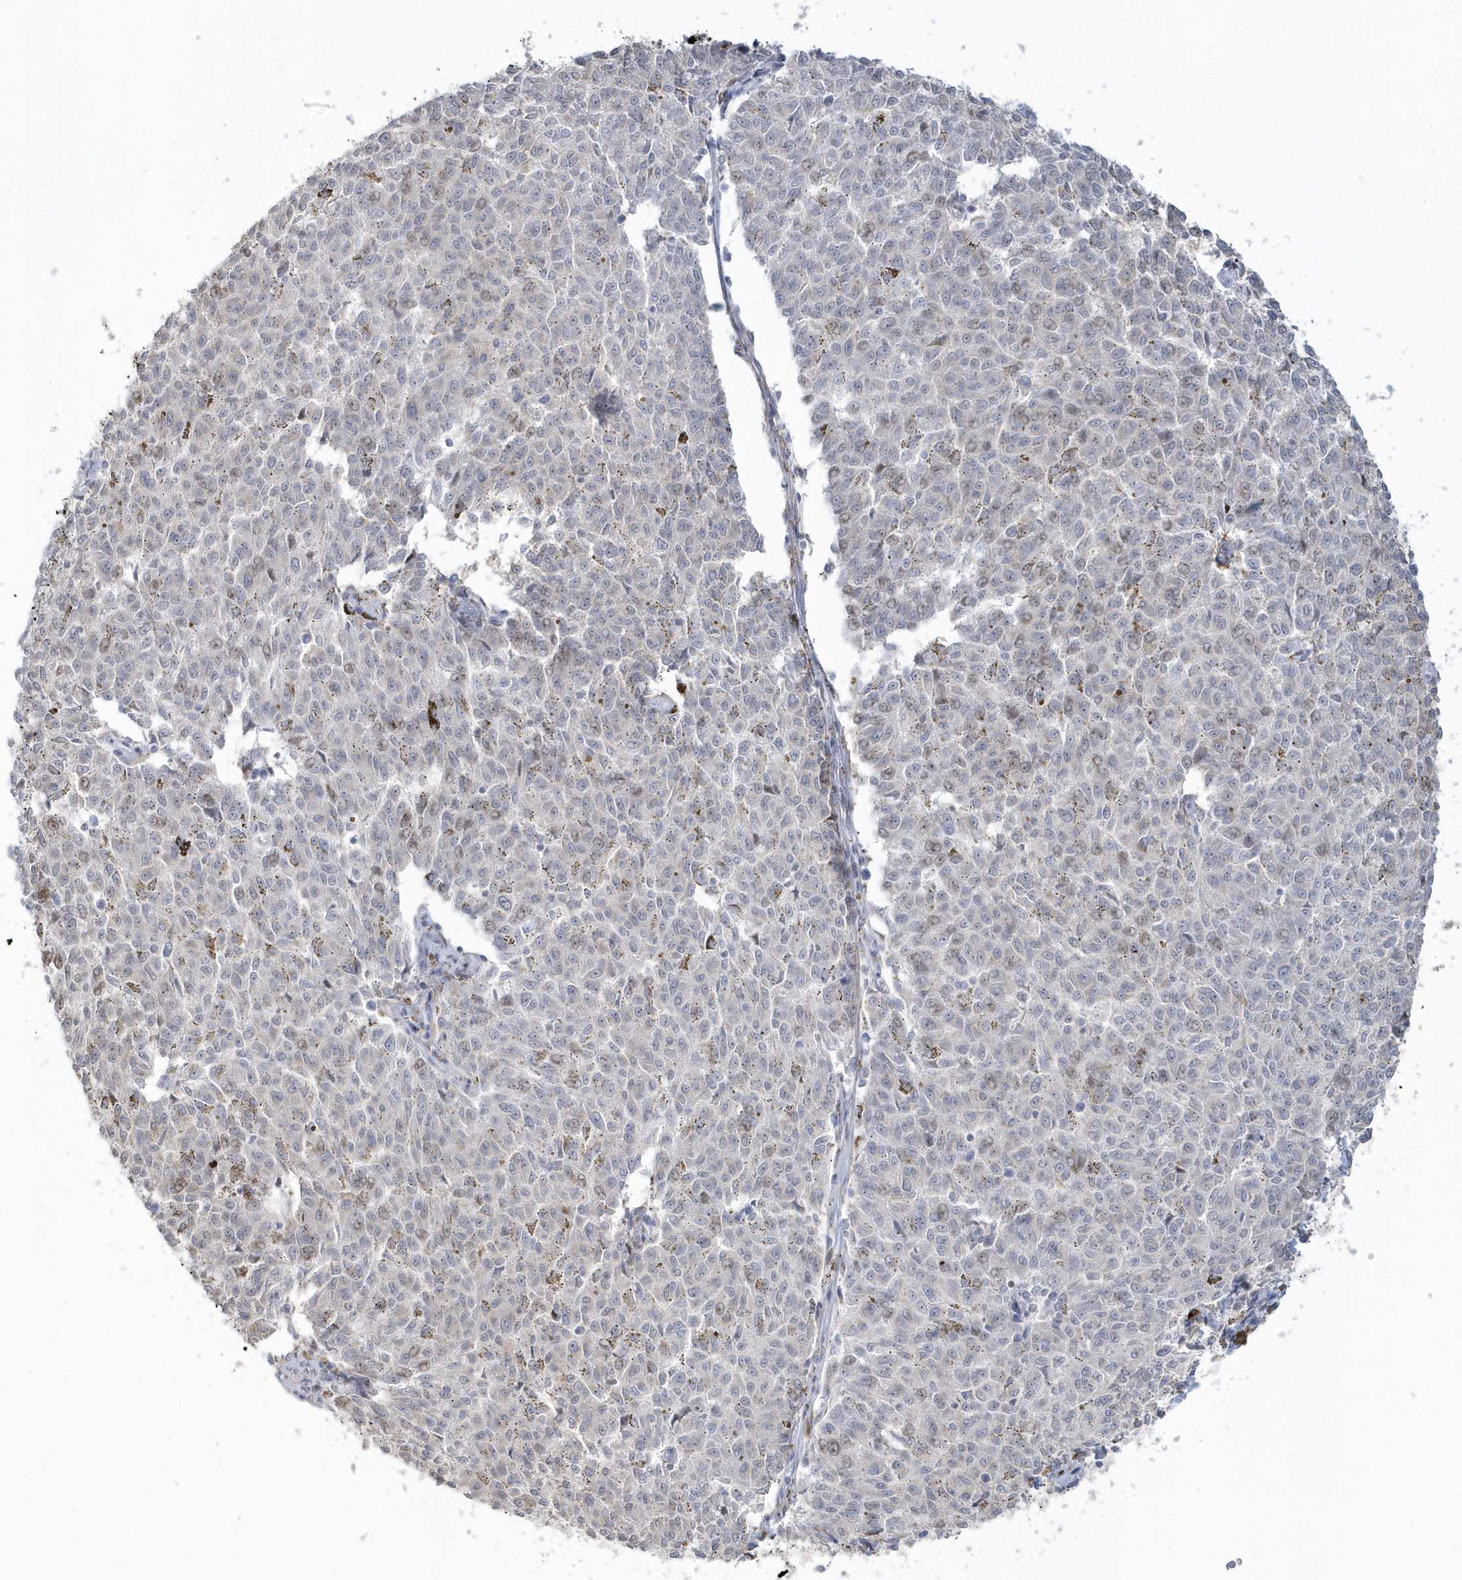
{"staining": {"intensity": "negative", "quantity": "none", "location": "none"}, "tissue": "melanoma", "cell_type": "Tumor cells", "image_type": "cancer", "snomed": [{"axis": "morphology", "description": "Malignant melanoma, NOS"}, {"axis": "topography", "description": "Skin"}], "caption": "DAB (3,3'-diaminobenzidine) immunohistochemical staining of melanoma demonstrates no significant expression in tumor cells. (DAB (3,3'-diaminobenzidine) immunohistochemistry (IHC) visualized using brightfield microscopy, high magnification).", "gene": "DHFR", "patient": {"sex": "female", "age": 72}}